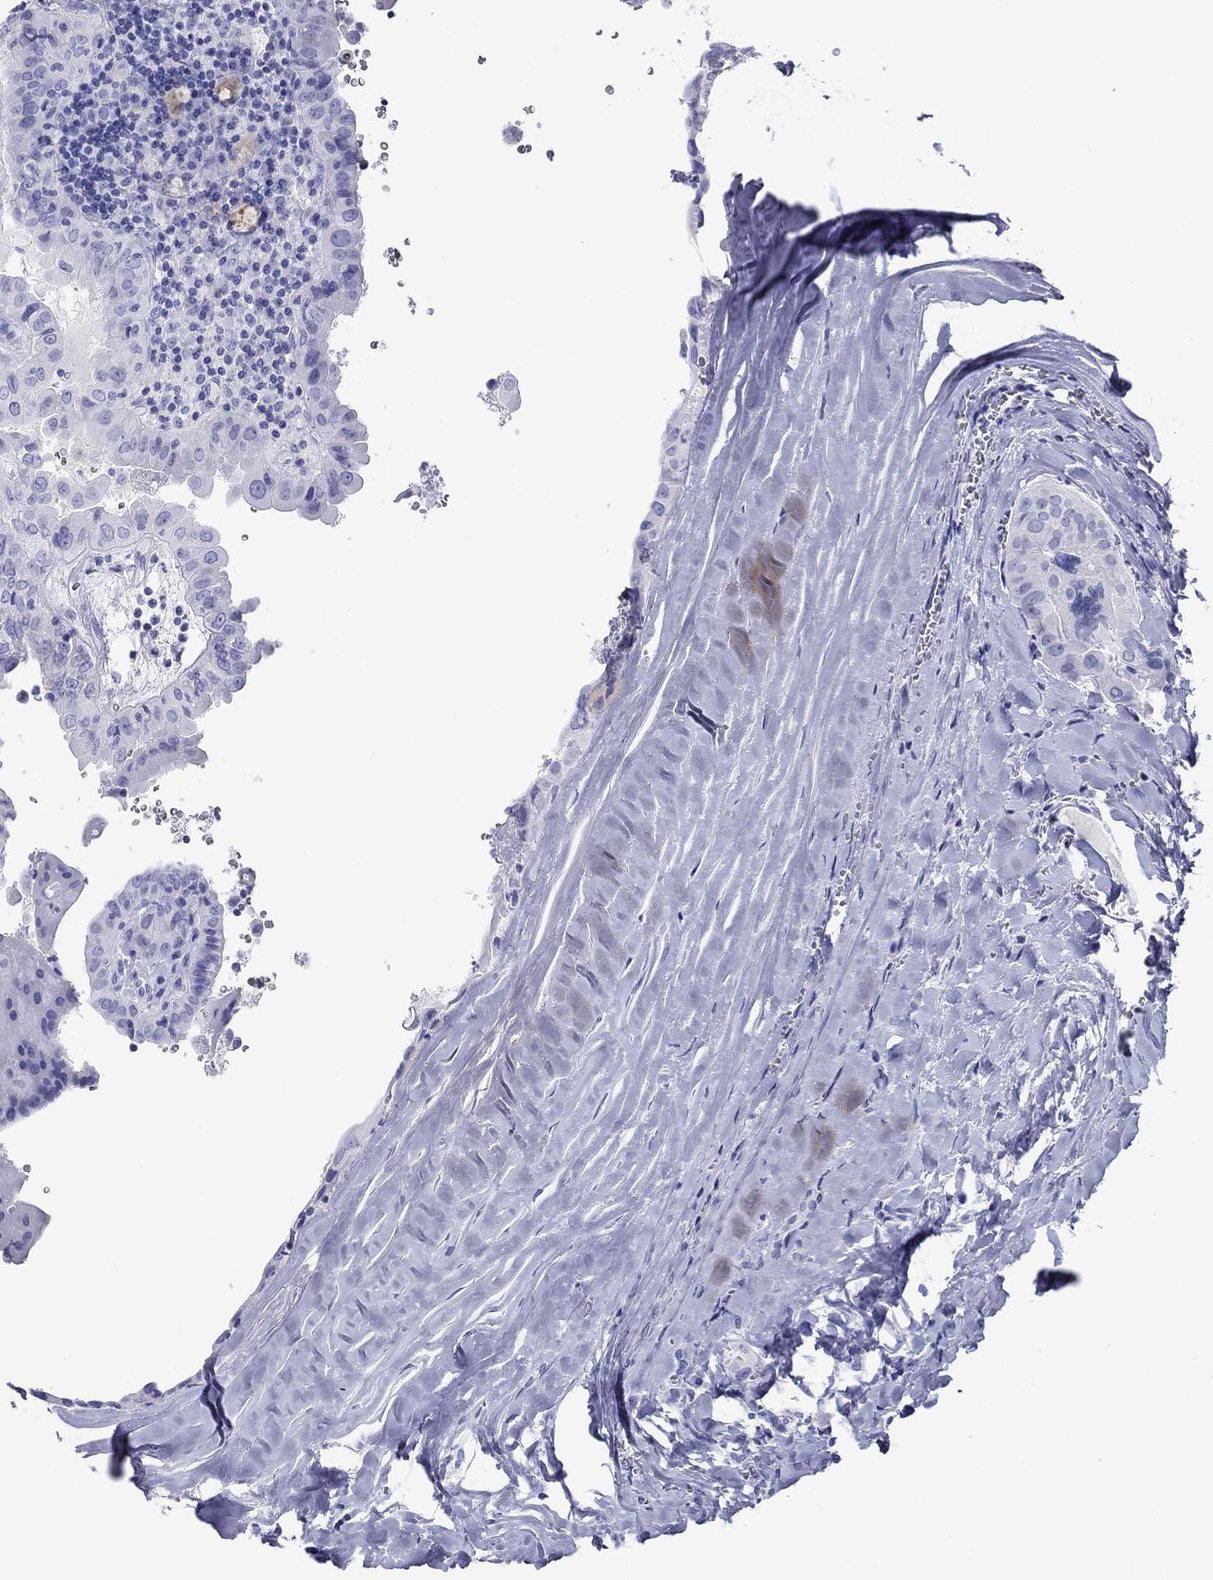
{"staining": {"intensity": "negative", "quantity": "none", "location": "none"}, "tissue": "thyroid cancer", "cell_type": "Tumor cells", "image_type": "cancer", "snomed": [{"axis": "morphology", "description": "Papillary adenocarcinoma, NOS"}, {"axis": "topography", "description": "Thyroid gland"}], "caption": "DAB (3,3'-diaminobenzidine) immunohistochemical staining of human thyroid papillary adenocarcinoma shows no significant expression in tumor cells.", "gene": "ATP4A", "patient": {"sex": "female", "age": 37}}